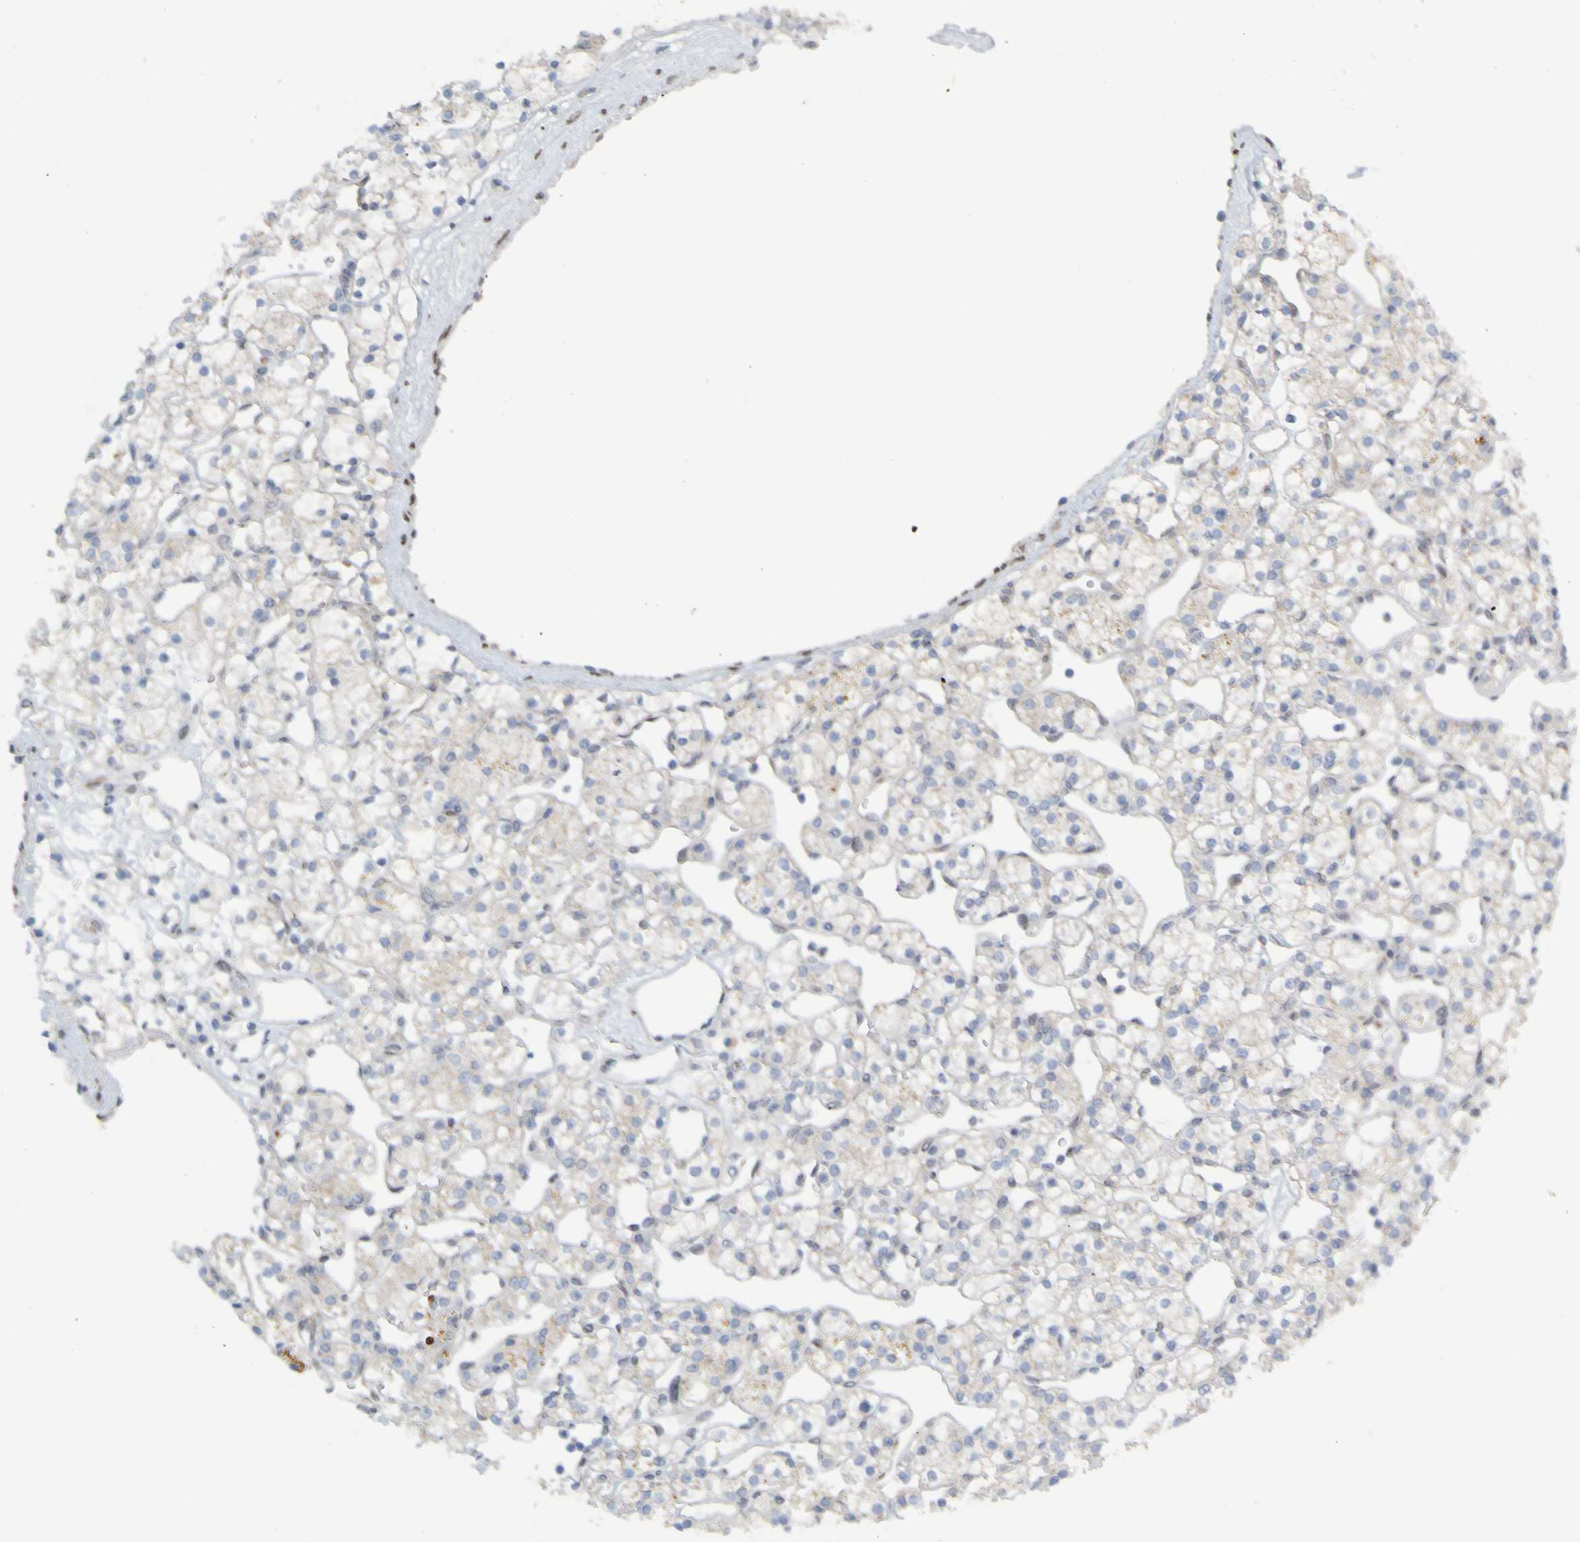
{"staining": {"intensity": "weak", "quantity": "<25%", "location": "cytoplasmic/membranous"}, "tissue": "renal cancer", "cell_type": "Tumor cells", "image_type": "cancer", "snomed": [{"axis": "morphology", "description": "Adenocarcinoma, NOS"}, {"axis": "topography", "description": "Kidney"}], "caption": "Renal adenocarcinoma was stained to show a protein in brown. There is no significant staining in tumor cells.", "gene": "MAG", "patient": {"sex": "female", "age": 60}}